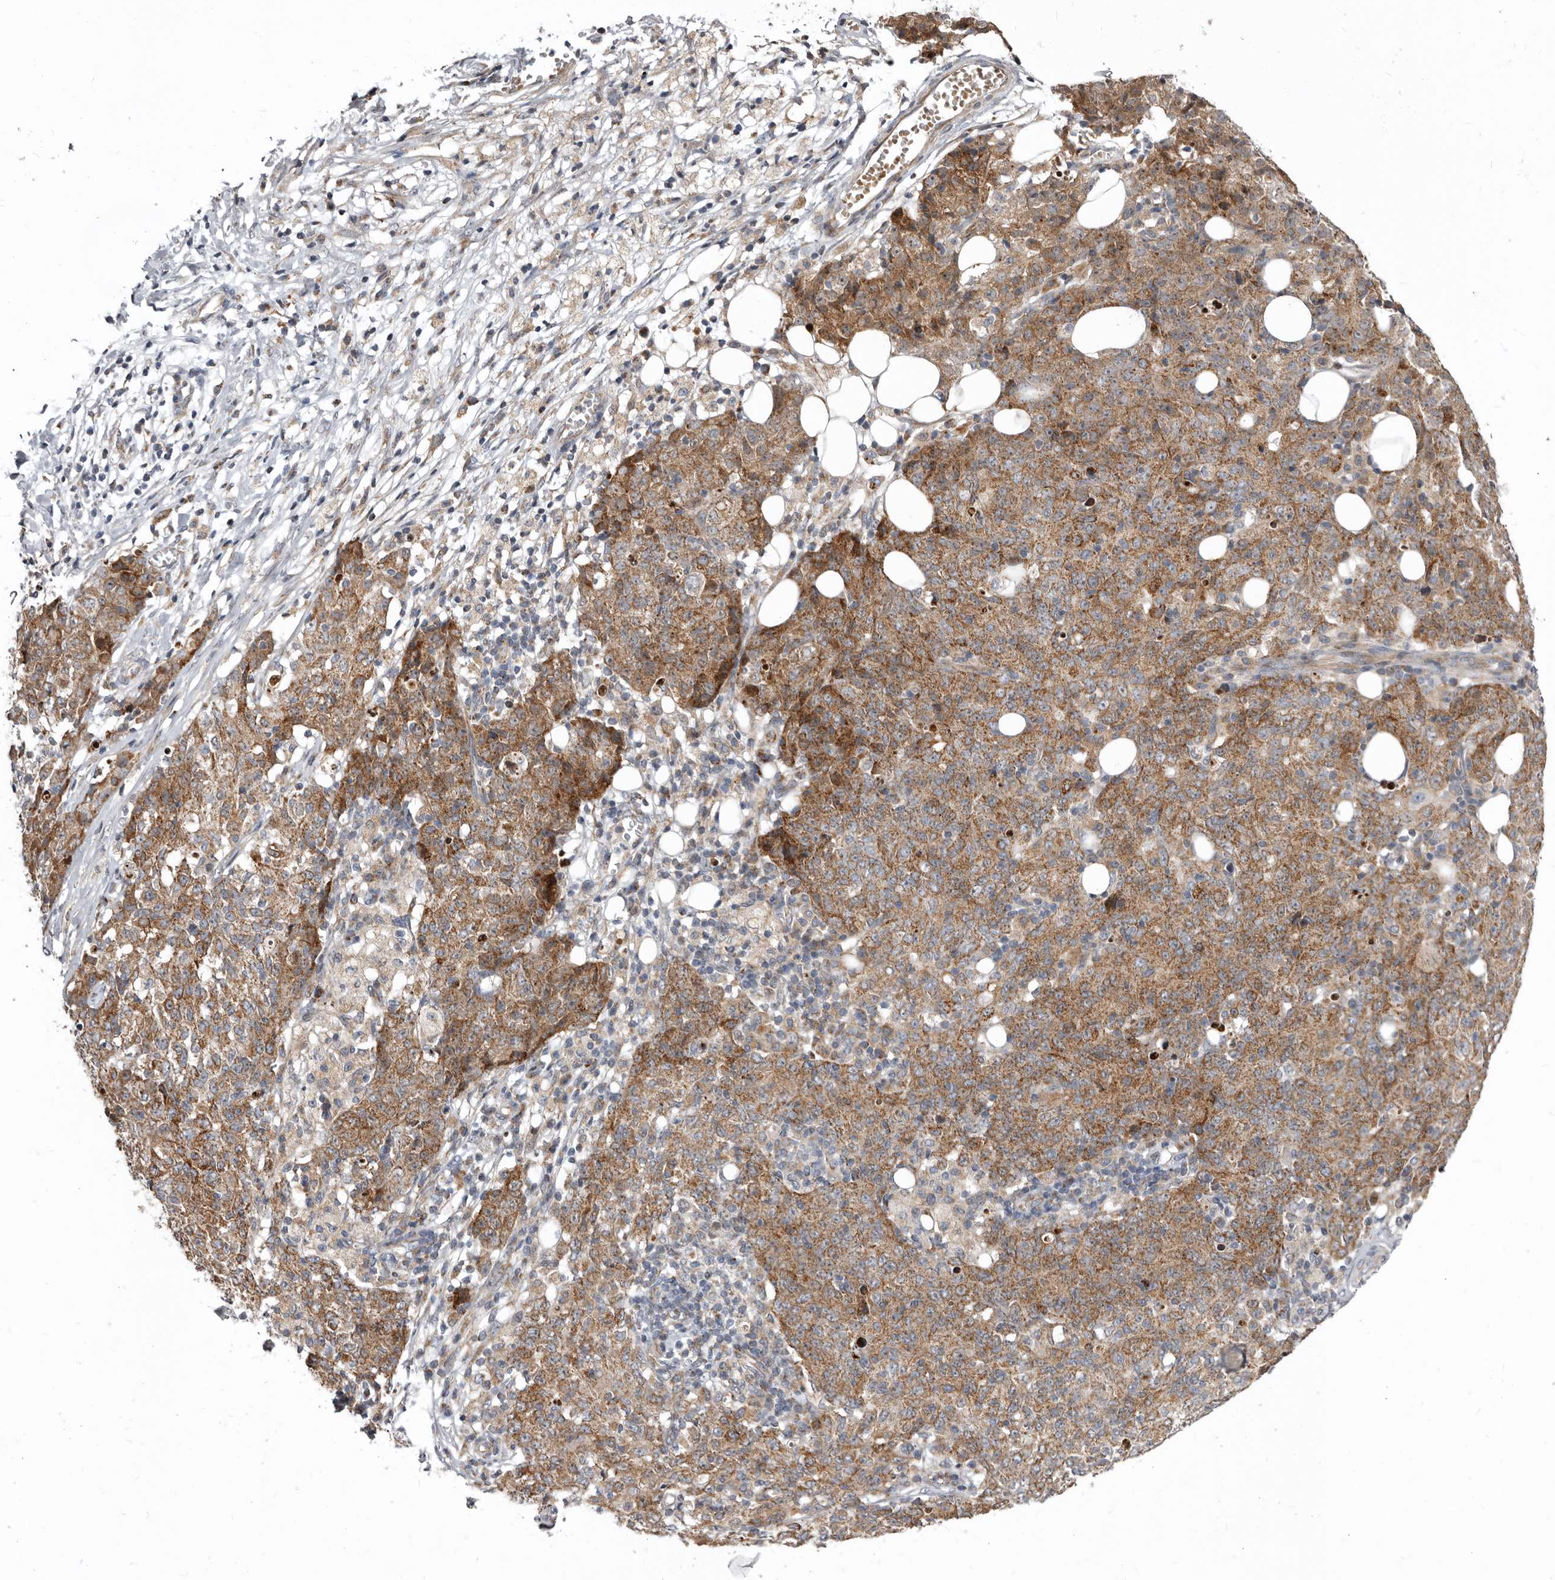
{"staining": {"intensity": "moderate", "quantity": ">75%", "location": "cytoplasmic/membranous"}, "tissue": "ovarian cancer", "cell_type": "Tumor cells", "image_type": "cancer", "snomed": [{"axis": "morphology", "description": "Carcinoma, endometroid"}, {"axis": "topography", "description": "Ovary"}], "caption": "Endometroid carcinoma (ovarian) tissue demonstrates moderate cytoplasmic/membranous expression in about >75% of tumor cells, visualized by immunohistochemistry.", "gene": "SMC4", "patient": {"sex": "female", "age": 42}}